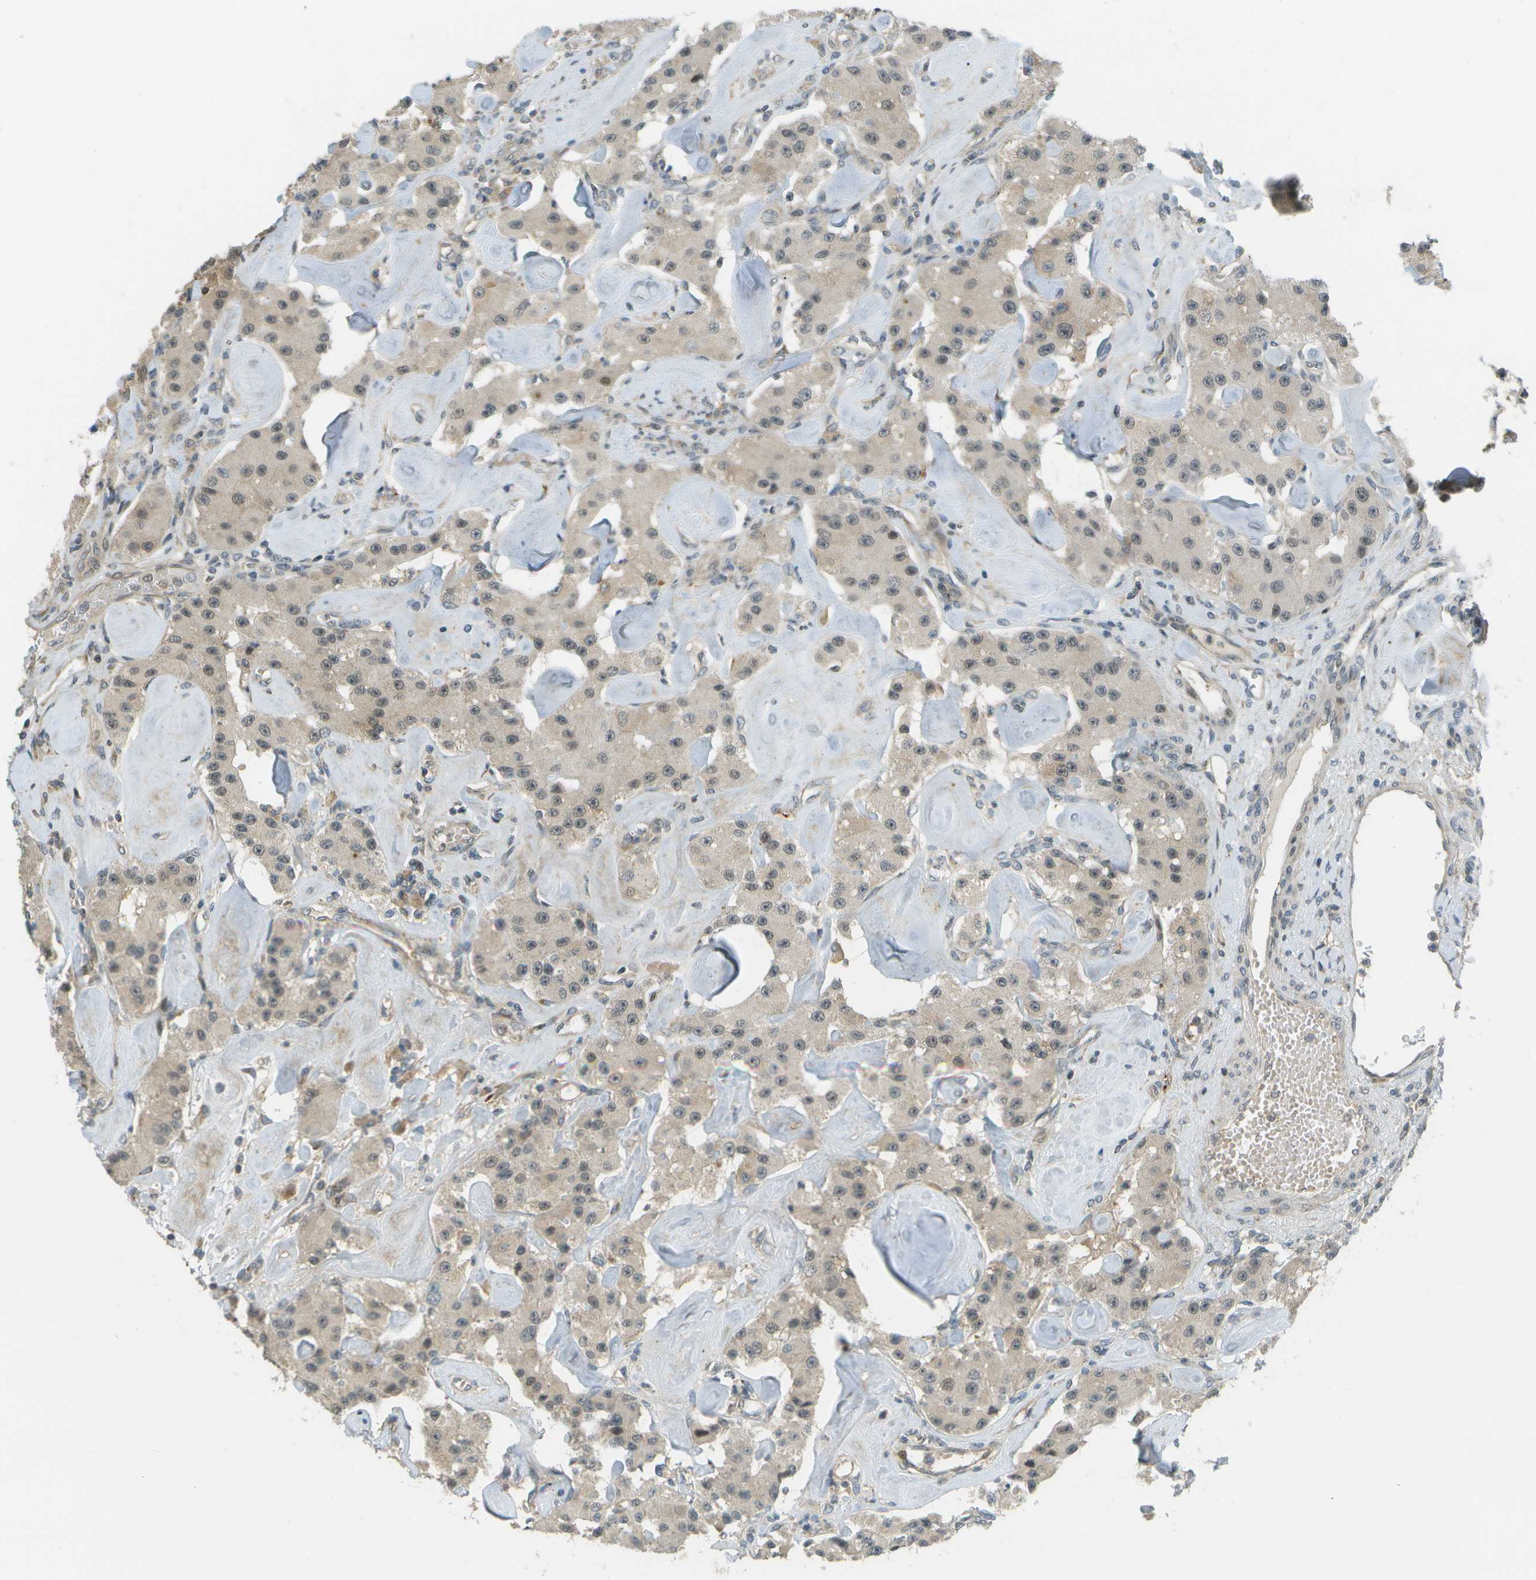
{"staining": {"intensity": "weak", "quantity": ">75%", "location": "cytoplasmic/membranous"}, "tissue": "carcinoid", "cell_type": "Tumor cells", "image_type": "cancer", "snomed": [{"axis": "morphology", "description": "Carcinoid, malignant, NOS"}, {"axis": "topography", "description": "Pancreas"}], "caption": "This is a micrograph of immunohistochemistry (IHC) staining of carcinoid, which shows weak staining in the cytoplasmic/membranous of tumor cells.", "gene": "WNK2", "patient": {"sex": "male", "age": 41}}